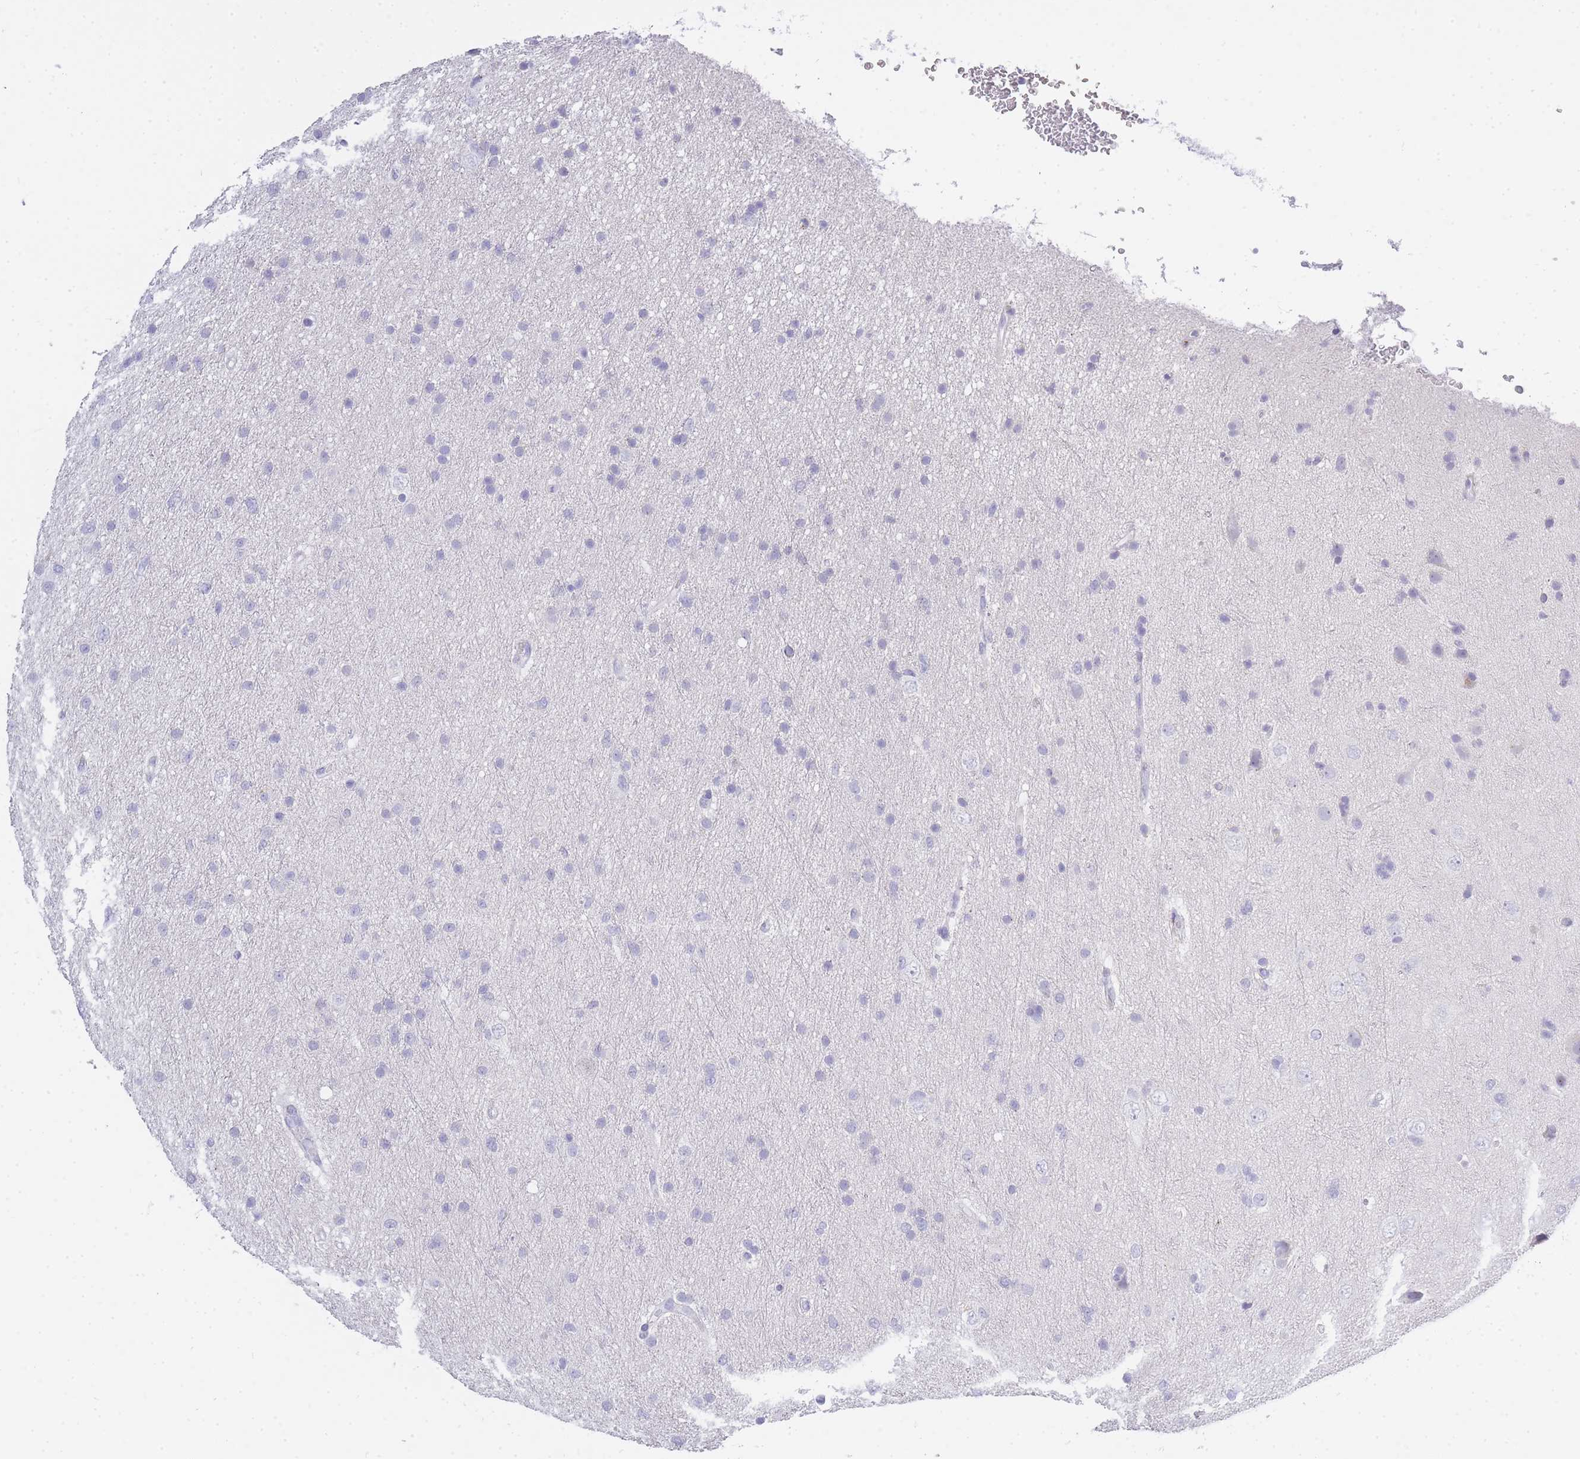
{"staining": {"intensity": "negative", "quantity": "none", "location": "none"}, "tissue": "glioma", "cell_type": "Tumor cells", "image_type": "cancer", "snomed": [{"axis": "morphology", "description": "Glioma, malignant, Low grade"}, {"axis": "topography", "description": "Cerebral cortex"}], "caption": "The photomicrograph demonstrates no significant expression in tumor cells of glioma. Nuclei are stained in blue.", "gene": "RHO", "patient": {"sex": "female", "age": 39}}